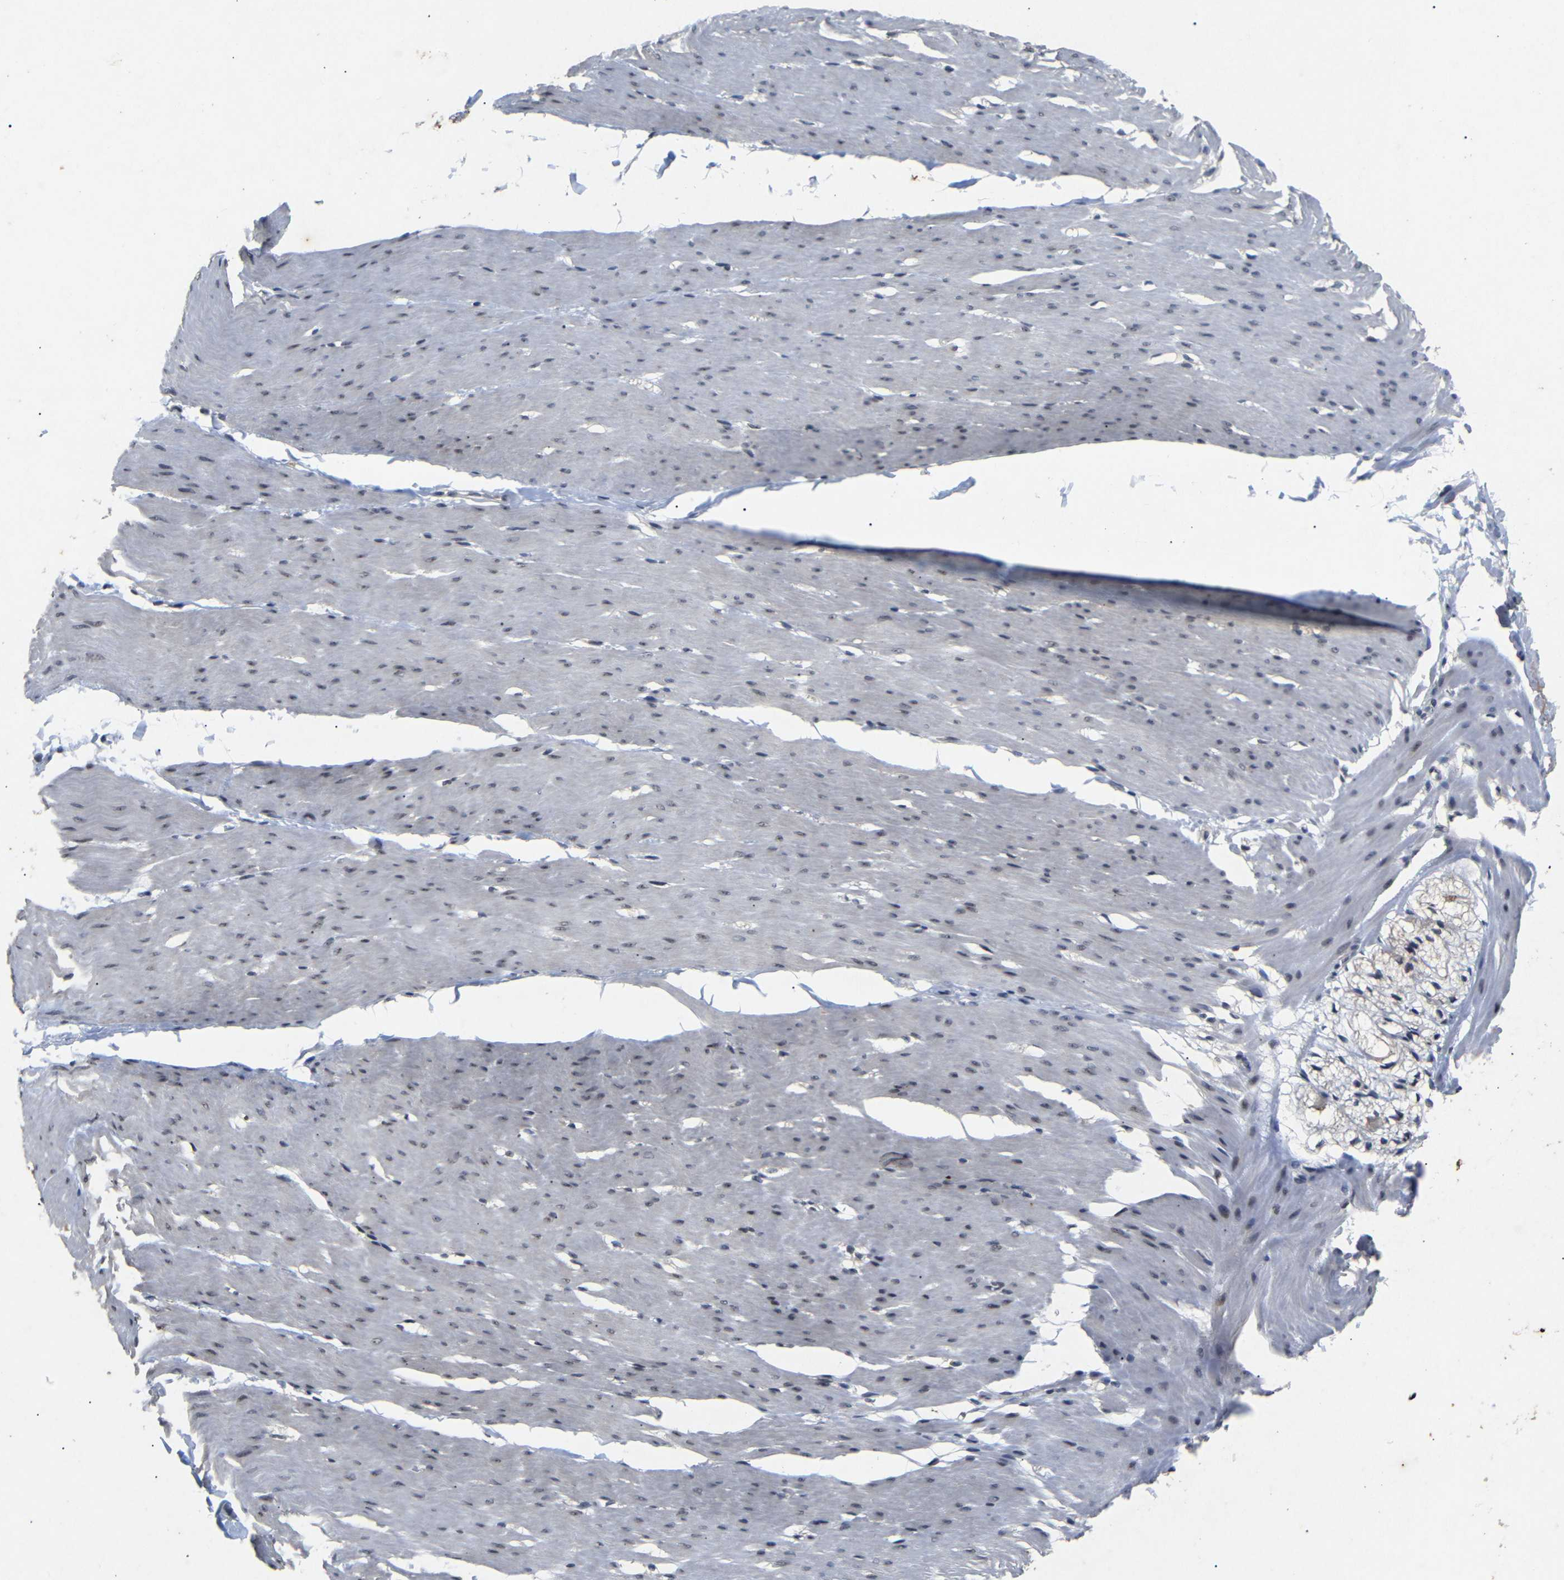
{"staining": {"intensity": "moderate", "quantity": "25%-75%", "location": "nuclear"}, "tissue": "smooth muscle", "cell_type": "Smooth muscle cells", "image_type": "normal", "snomed": [{"axis": "morphology", "description": "Normal tissue, NOS"}, {"axis": "topography", "description": "Smooth muscle"}, {"axis": "topography", "description": "Colon"}], "caption": "Immunohistochemical staining of unremarkable smooth muscle displays 25%-75% levels of moderate nuclear protein positivity in about 25%-75% of smooth muscle cells.", "gene": "PARN", "patient": {"sex": "male", "age": 67}}